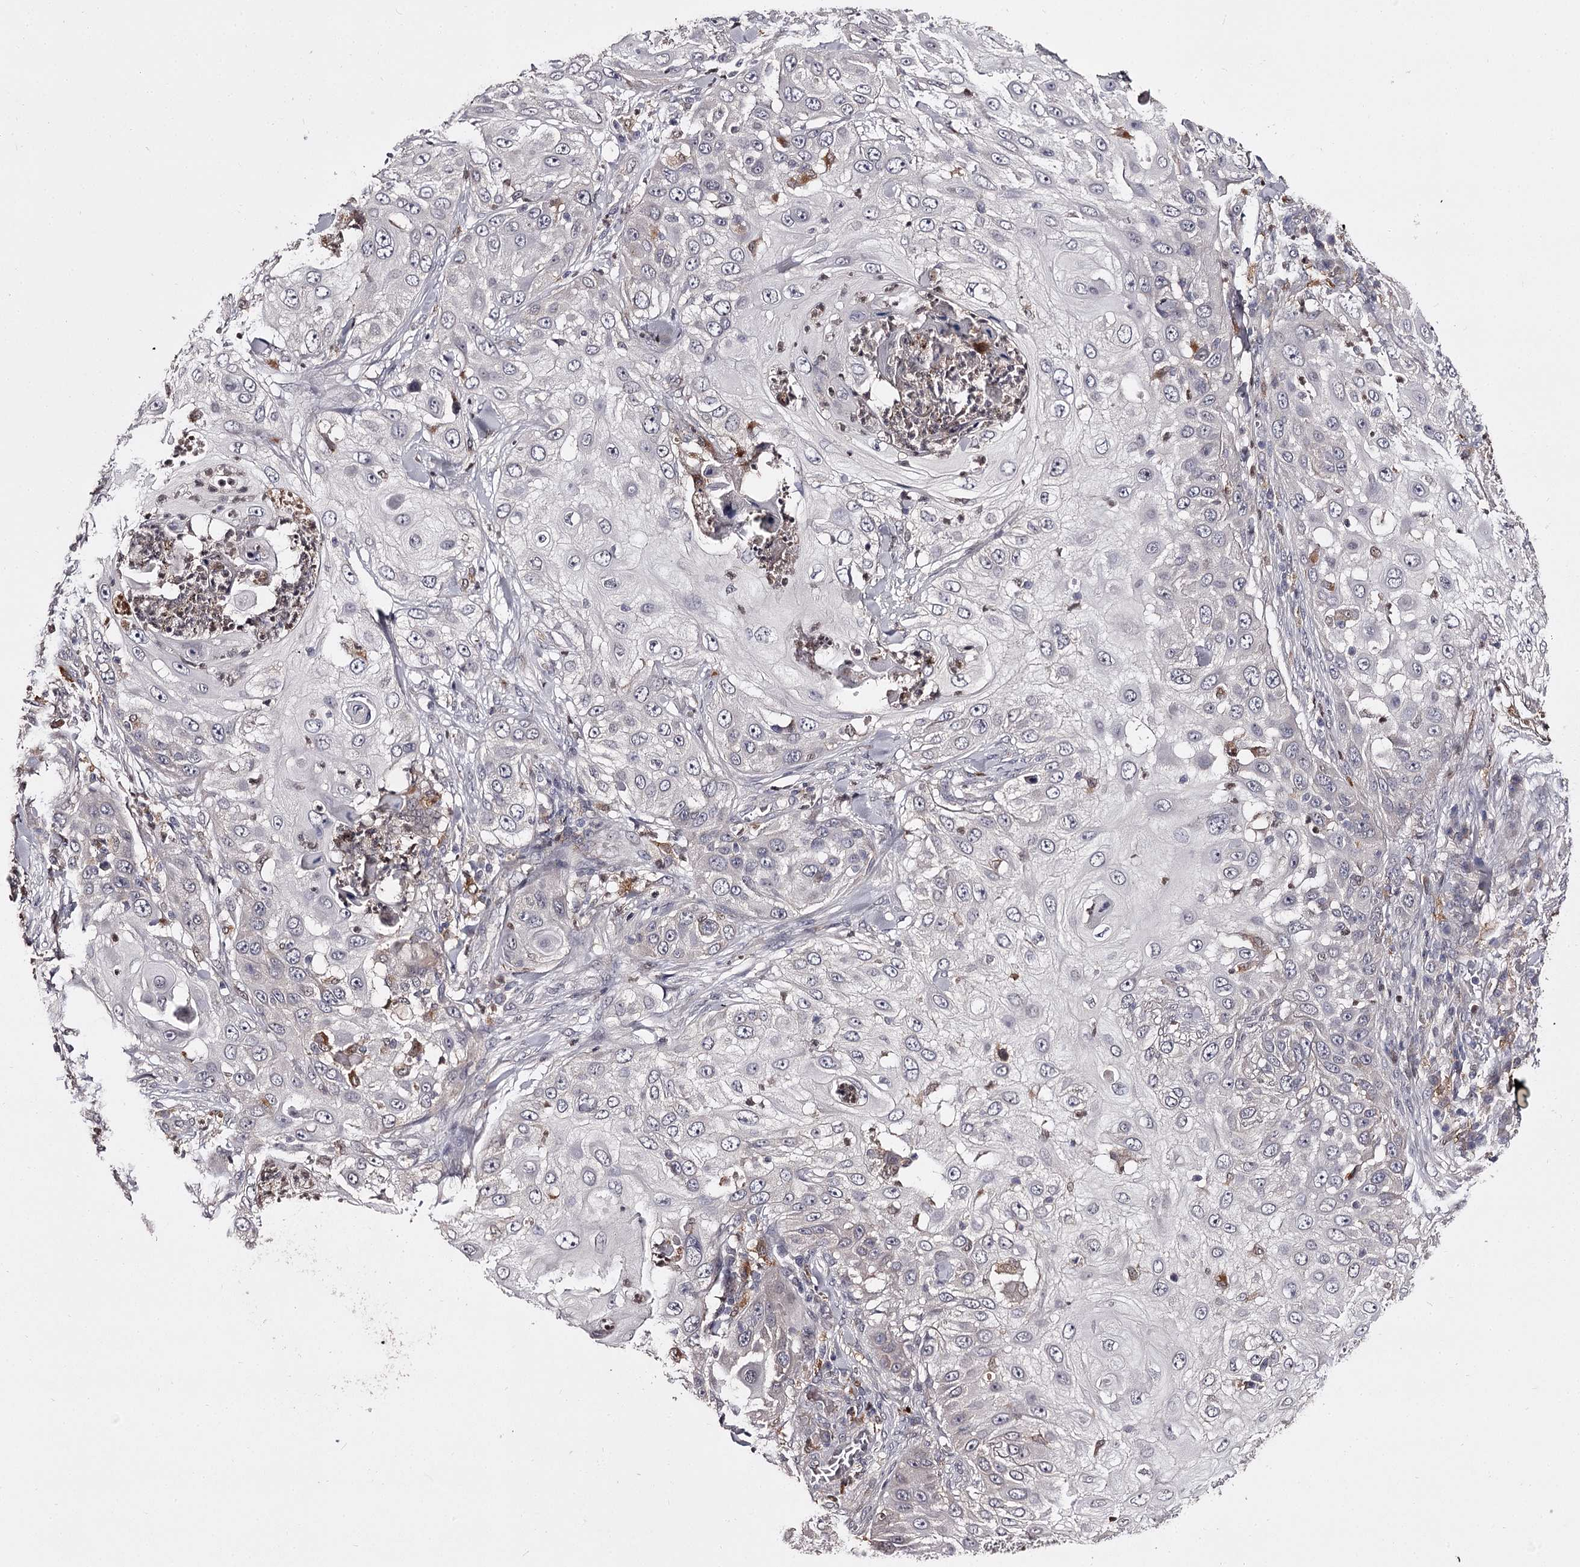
{"staining": {"intensity": "negative", "quantity": "none", "location": "none"}, "tissue": "skin cancer", "cell_type": "Tumor cells", "image_type": "cancer", "snomed": [{"axis": "morphology", "description": "Squamous cell carcinoma, NOS"}, {"axis": "topography", "description": "Skin"}], "caption": "Immunohistochemistry image of skin squamous cell carcinoma stained for a protein (brown), which shows no staining in tumor cells.", "gene": "SLC32A1", "patient": {"sex": "female", "age": 44}}